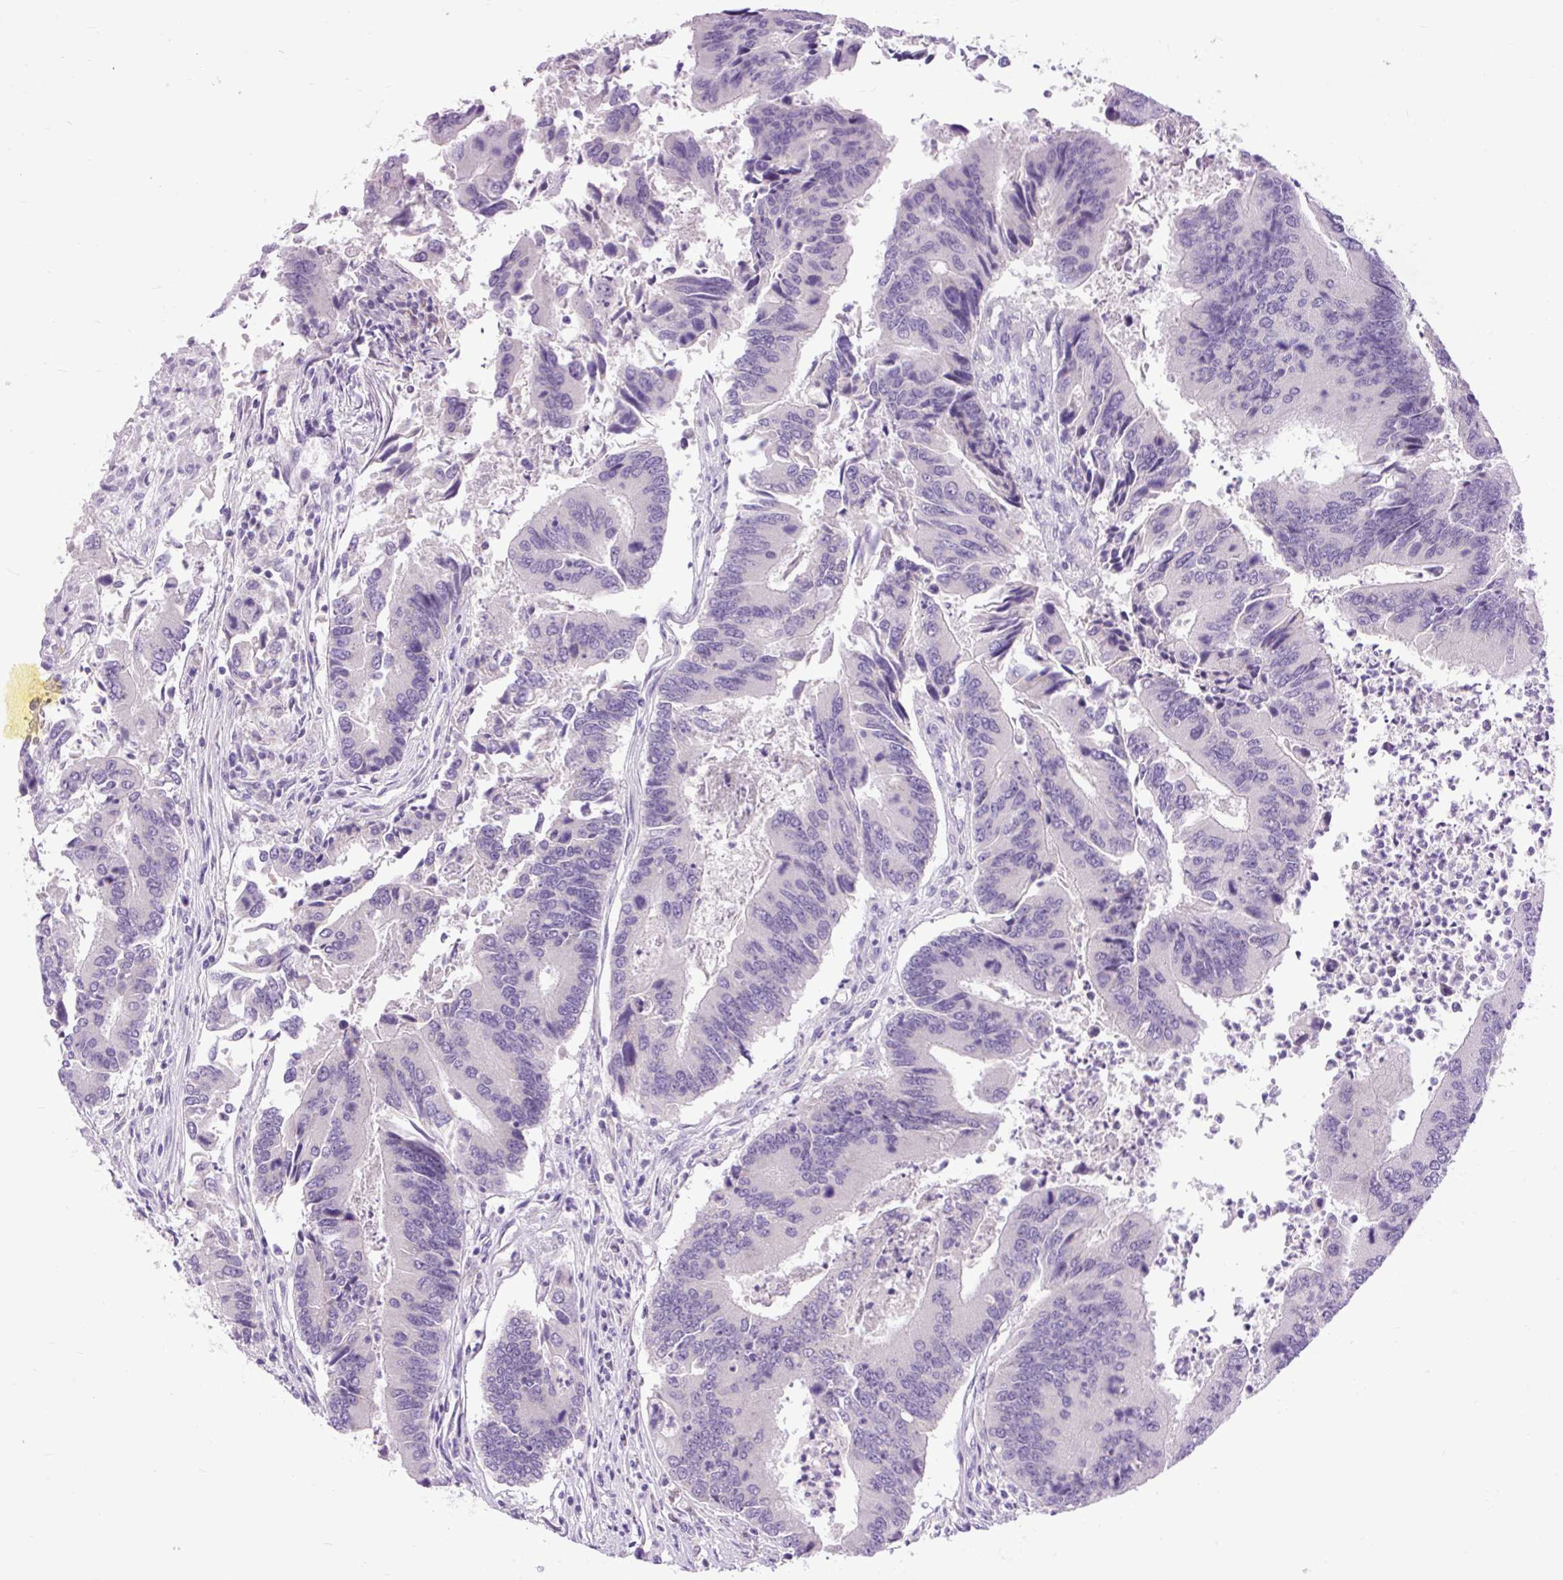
{"staining": {"intensity": "negative", "quantity": "none", "location": "none"}, "tissue": "colorectal cancer", "cell_type": "Tumor cells", "image_type": "cancer", "snomed": [{"axis": "morphology", "description": "Adenocarcinoma, NOS"}, {"axis": "topography", "description": "Colon"}], "caption": "Tumor cells show no significant protein expression in colorectal cancer (adenocarcinoma). (Brightfield microscopy of DAB immunohistochemistry at high magnification).", "gene": "FABP7", "patient": {"sex": "female", "age": 67}}